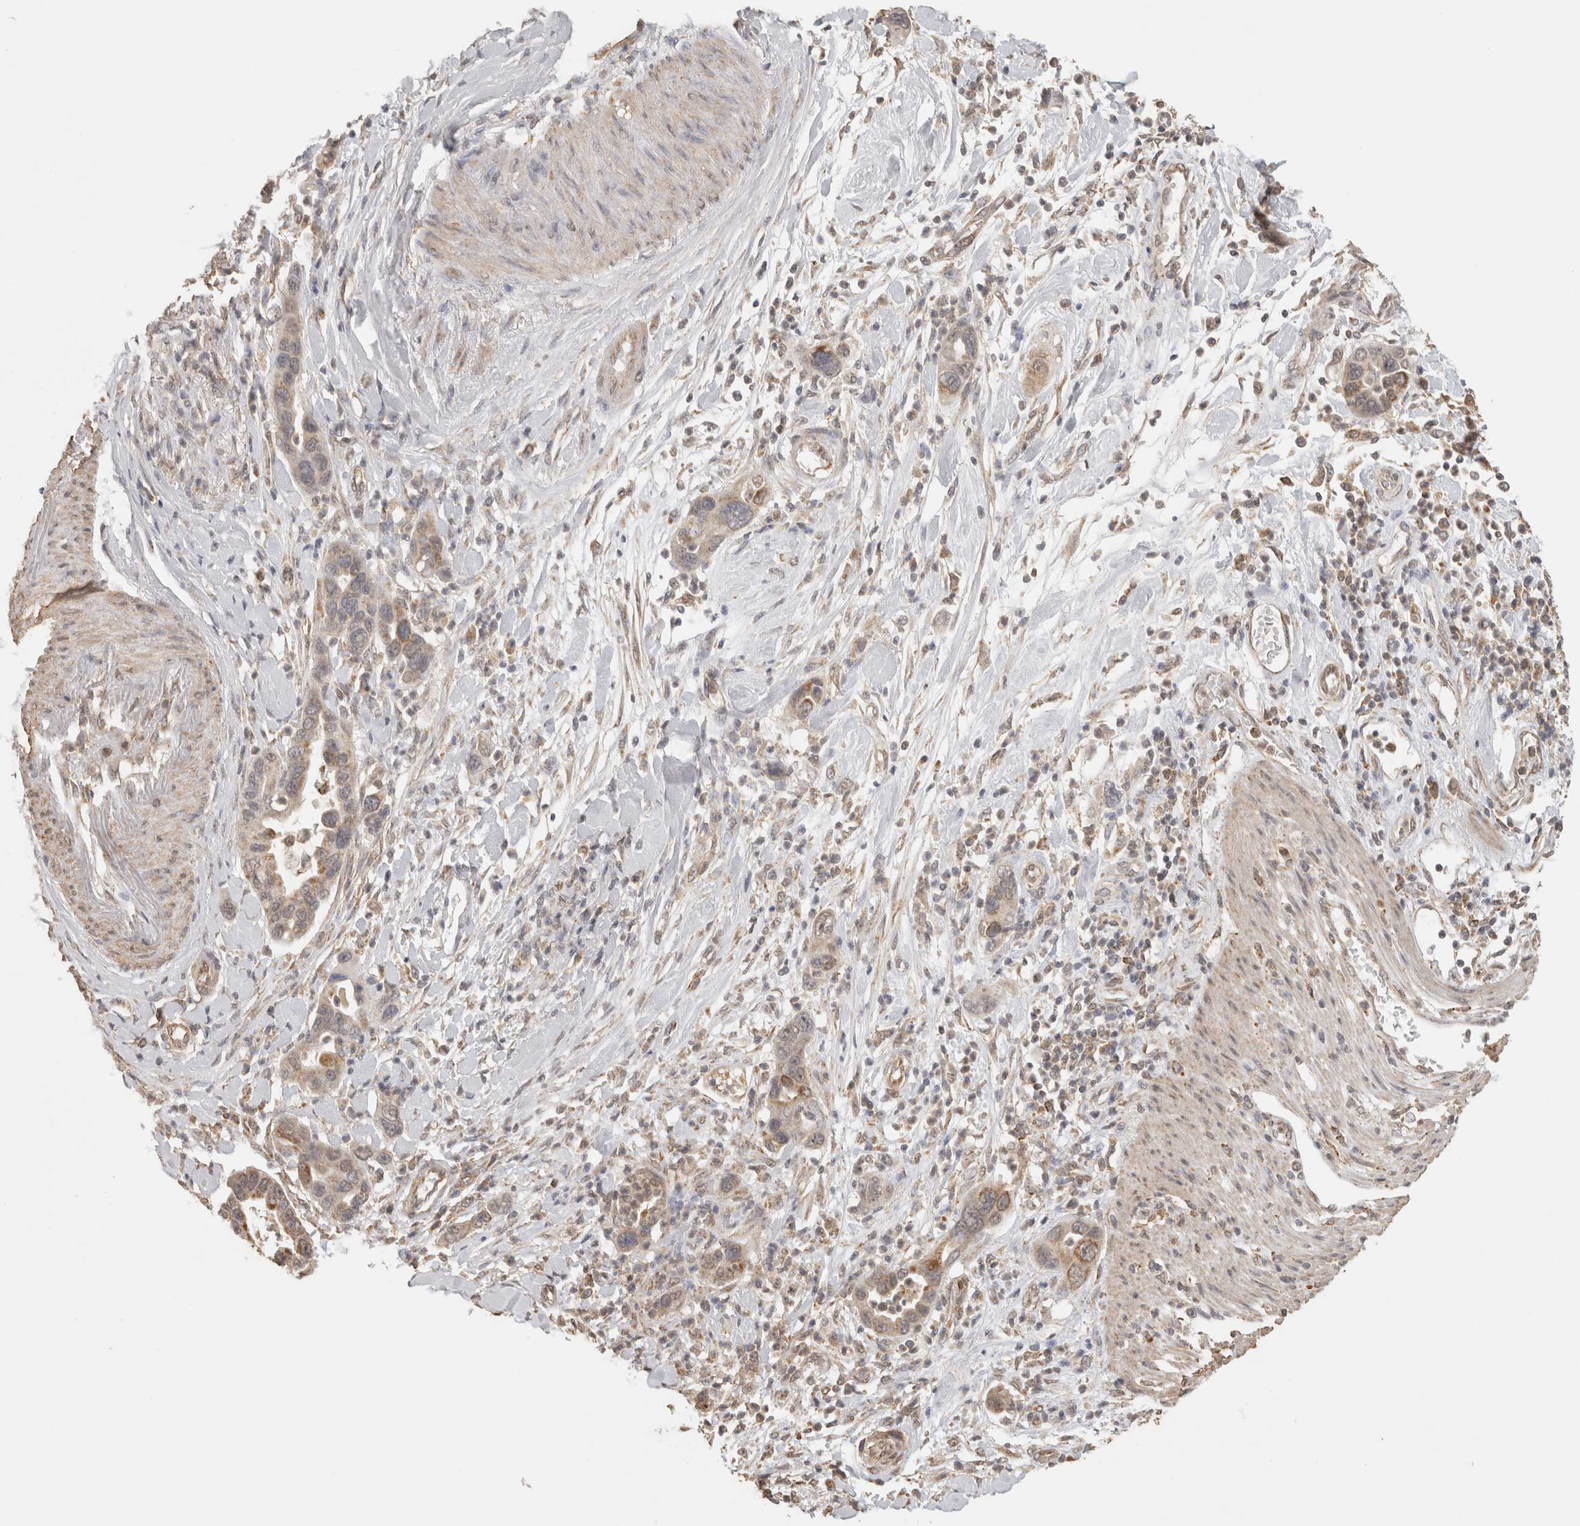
{"staining": {"intensity": "moderate", "quantity": "<25%", "location": "cytoplasmic/membranous"}, "tissue": "pancreatic cancer", "cell_type": "Tumor cells", "image_type": "cancer", "snomed": [{"axis": "morphology", "description": "Adenocarcinoma, NOS"}, {"axis": "topography", "description": "Pancreas"}], "caption": "This is a photomicrograph of immunohistochemistry staining of pancreatic adenocarcinoma, which shows moderate staining in the cytoplasmic/membranous of tumor cells.", "gene": "BNIP3L", "patient": {"sex": "female", "age": 71}}